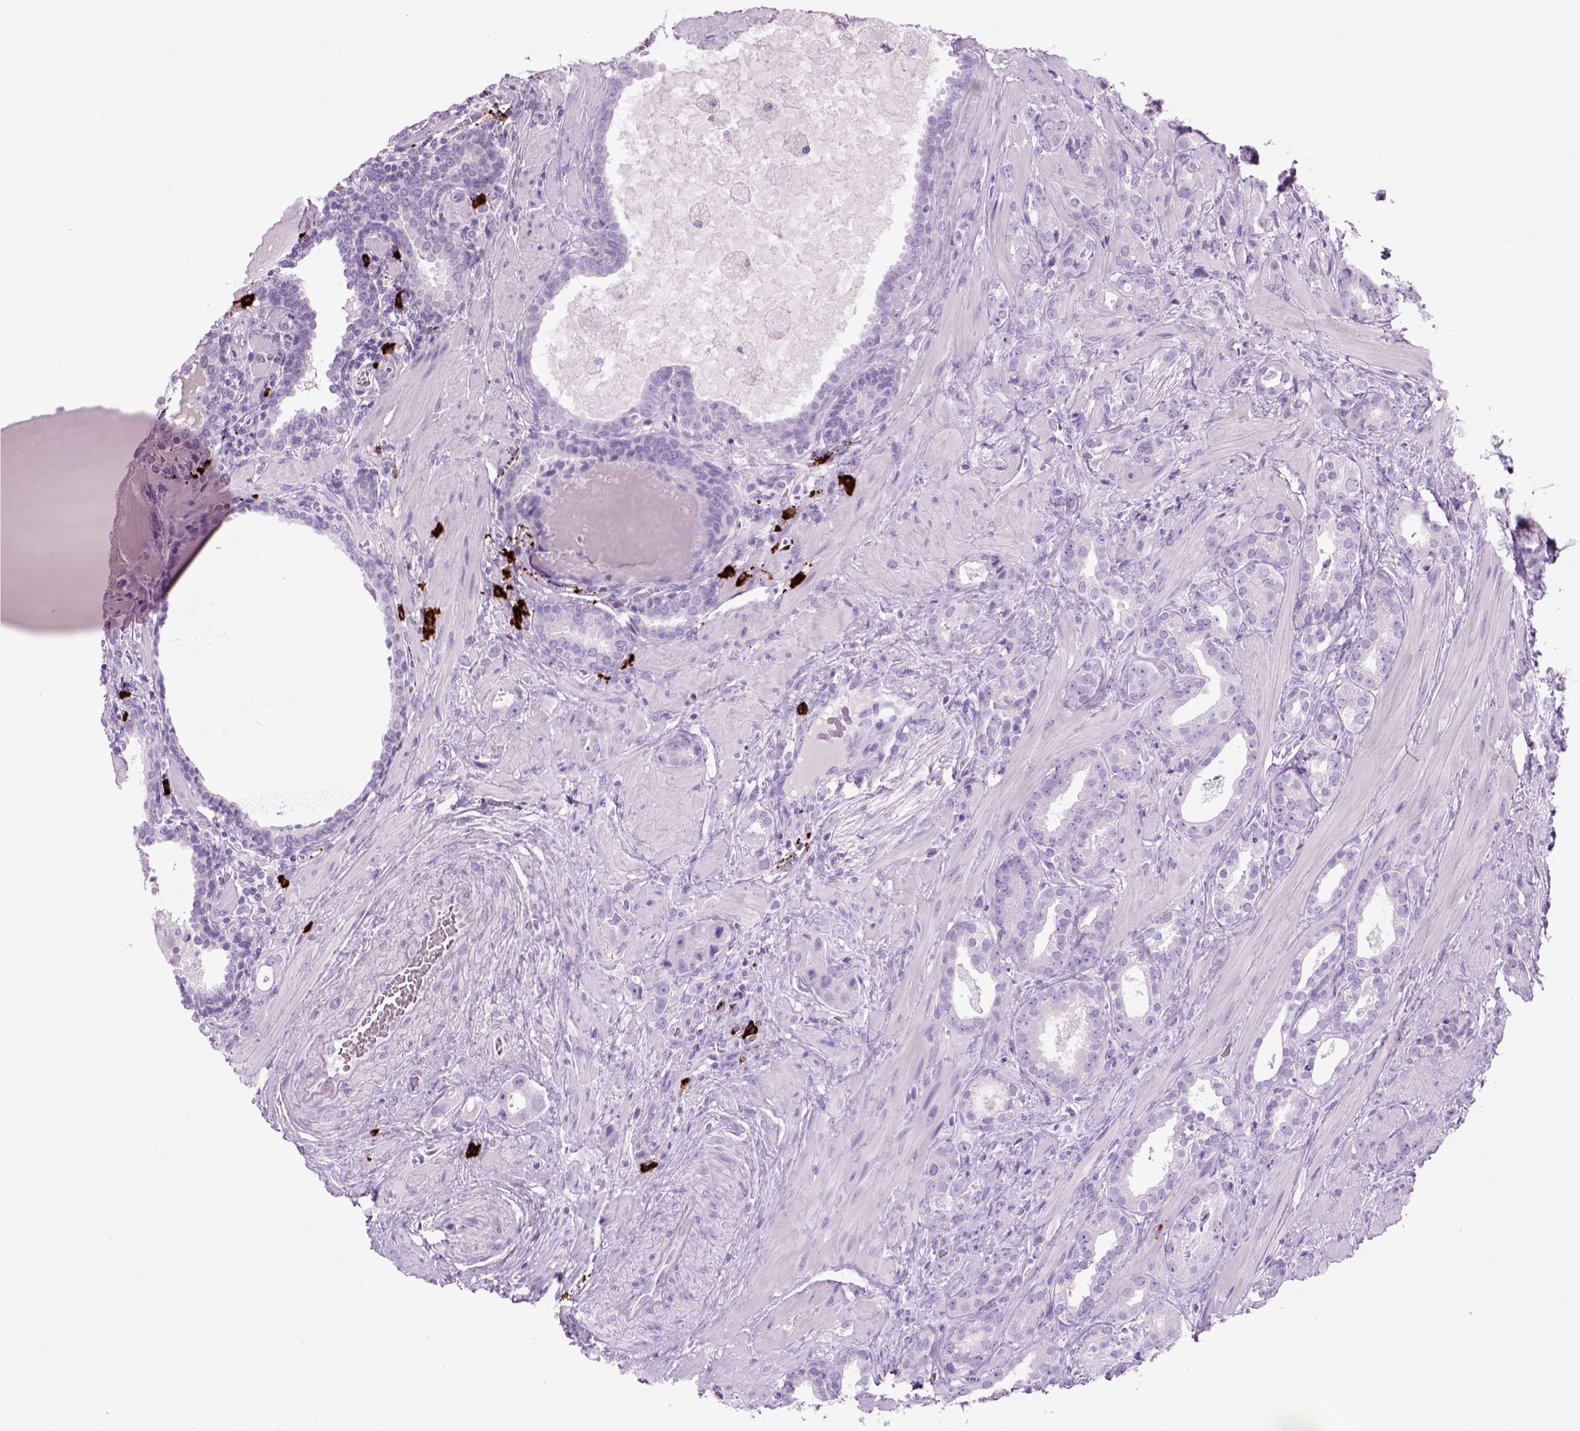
{"staining": {"intensity": "negative", "quantity": "none", "location": "none"}, "tissue": "prostate cancer", "cell_type": "Tumor cells", "image_type": "cancer", "snomed": [{"axis": "morphology", "description": "Adenocarcinoma, NOS"}, {"axis": "topography", "description": "Prostate"}], "caption": "Immunohistochemistry of adenocarcinoma (prostate) reveals no expression in tumor cells. The staining was performed using DAB to visualize the protein expression in brown, while the nuclei were stained in blue with hematoxylin (Magnification: 20x).", "gene": "MZB1", "patient": {"sex": "male", "age": 57}}